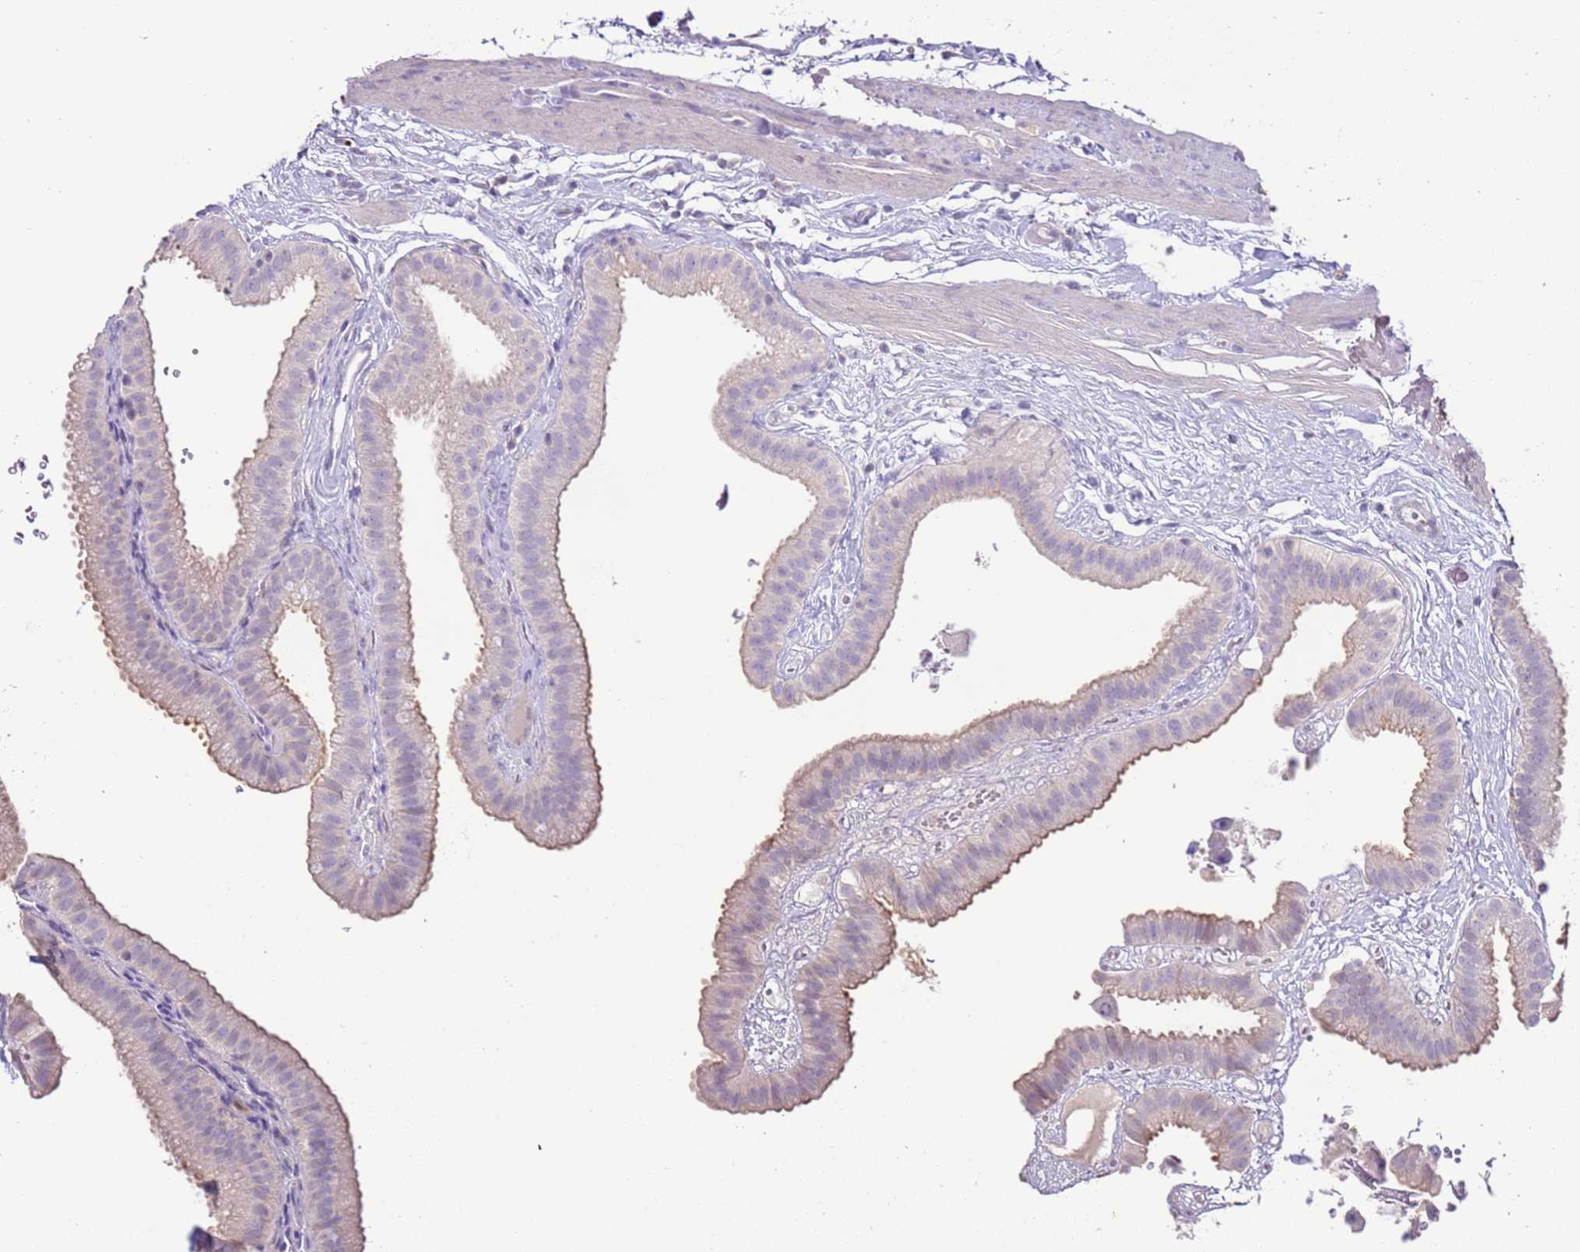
{"staining": {"intensity": "moderate", "quantity": "25%-75%", "location": "cytoplasmic/membranous"}, "tissue": "gallbladder", "cell_type": "Glandular cells", "image_type": "normal", "snomed": [{"axis": "morphology", "description": "Normal tissue, NOS"}, {"axis": "topography", "description": "Gallbladder"}], "caption": "Immunohistochemical staining of unremarkable human gallbladder demonstrates 25%-75% levels of moderate cytoplasmic/membranous protein expression in about 25%-75% of glandular cells.", "gene": "IL2RG", "patient": {"sex": "female", "age": 61}}